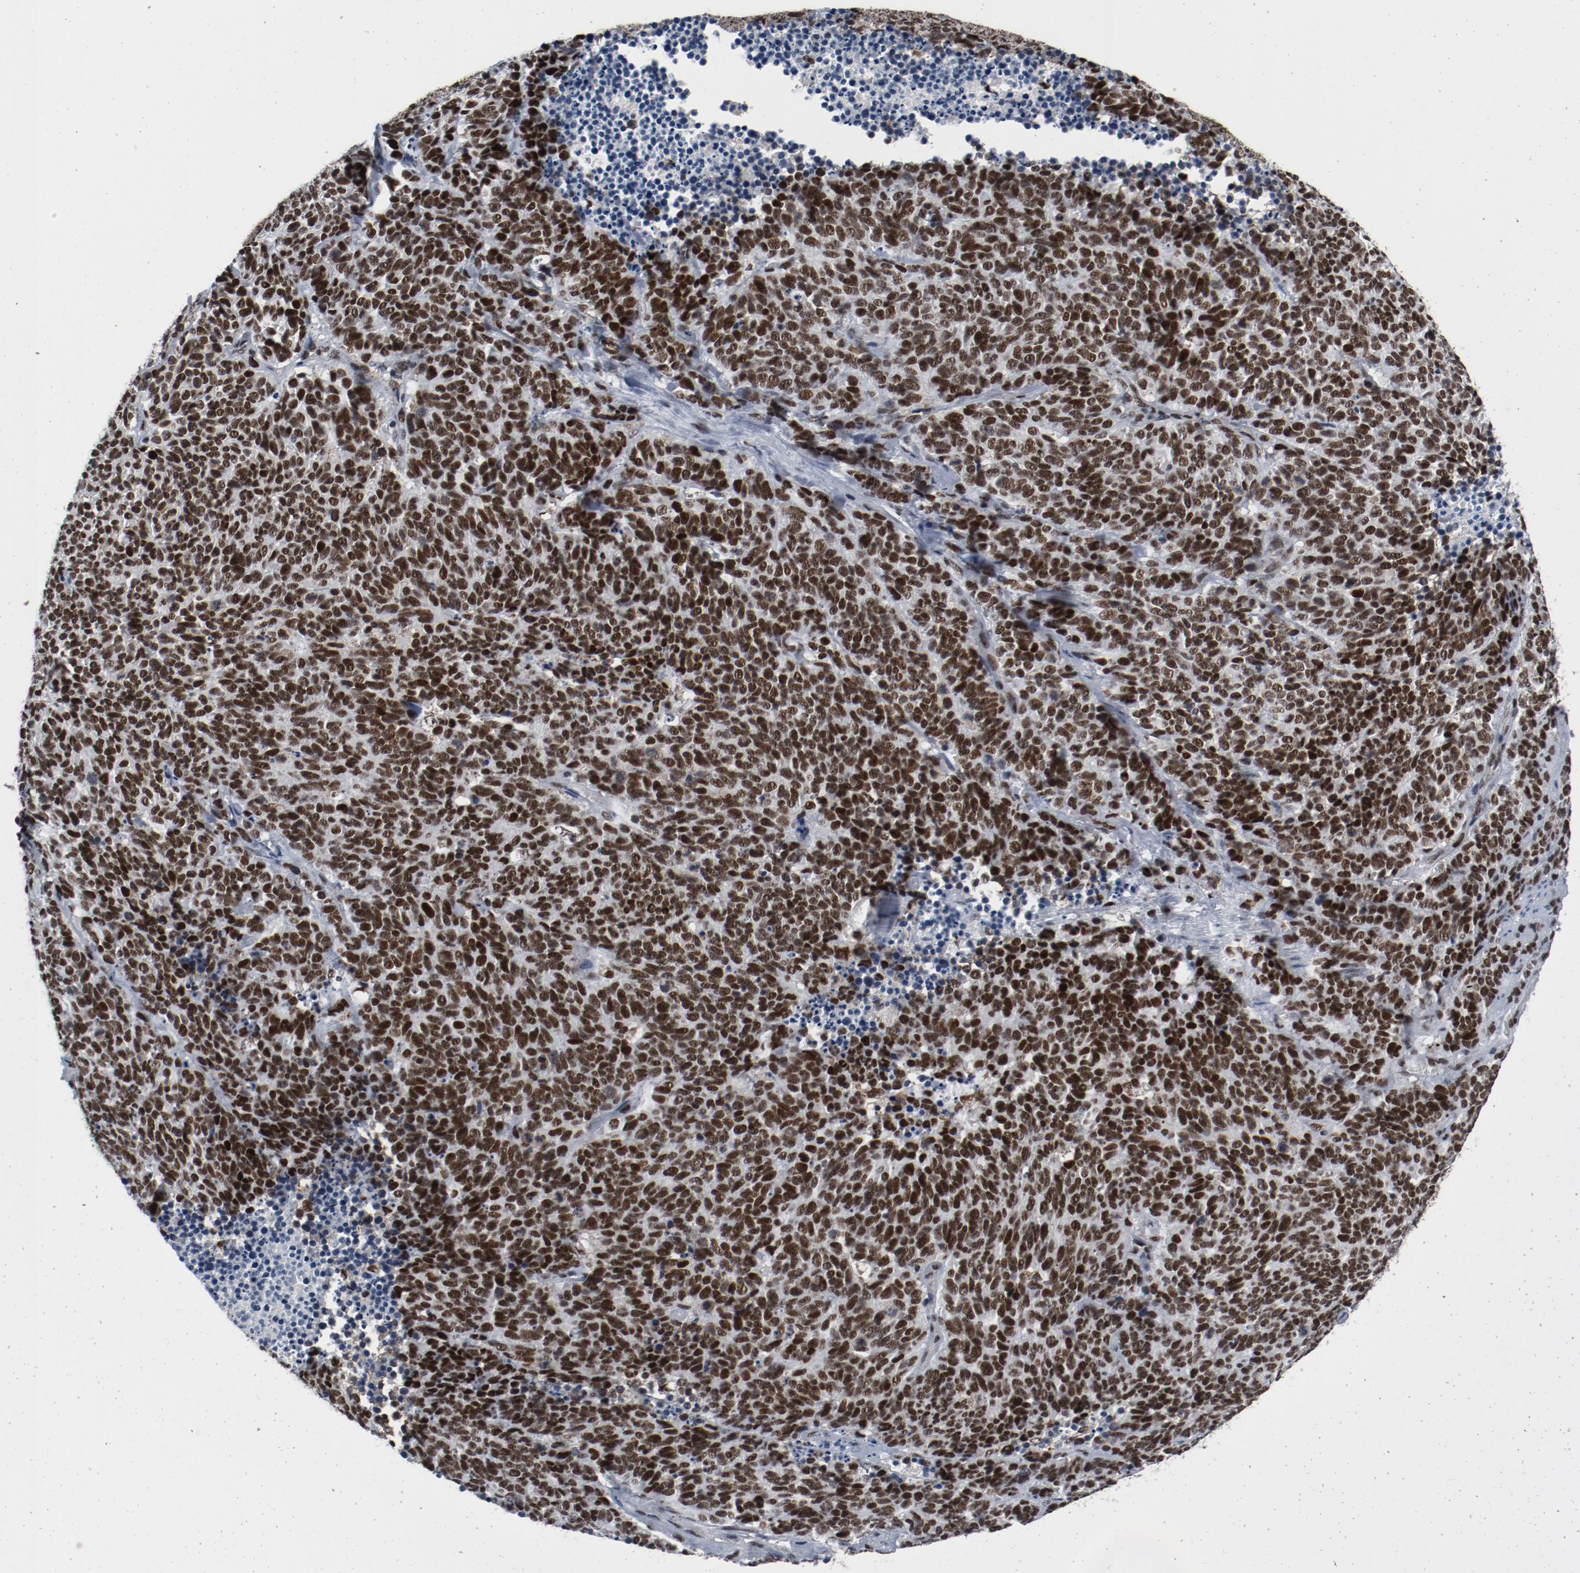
{"staining": {"intensity": "strong", "quantity": ">75%", "location": "nuclear"}, "tissue": "lung cancer", "cell_type": "Tumor cells", "image_type": "cancer", "snomed": [{"axis": "morphology", "description": "Neoplasm, malignant, NOS"}, {"axis": "topography", "description": "Lung"}], "caption": "Protein expression analysis of human malignant neoplasm (lung) reveals strong nuclear expression in approximately >75% of tumor cells.", "gene": "JMJD6", "patient": {"sex": "female", "age": 58}}